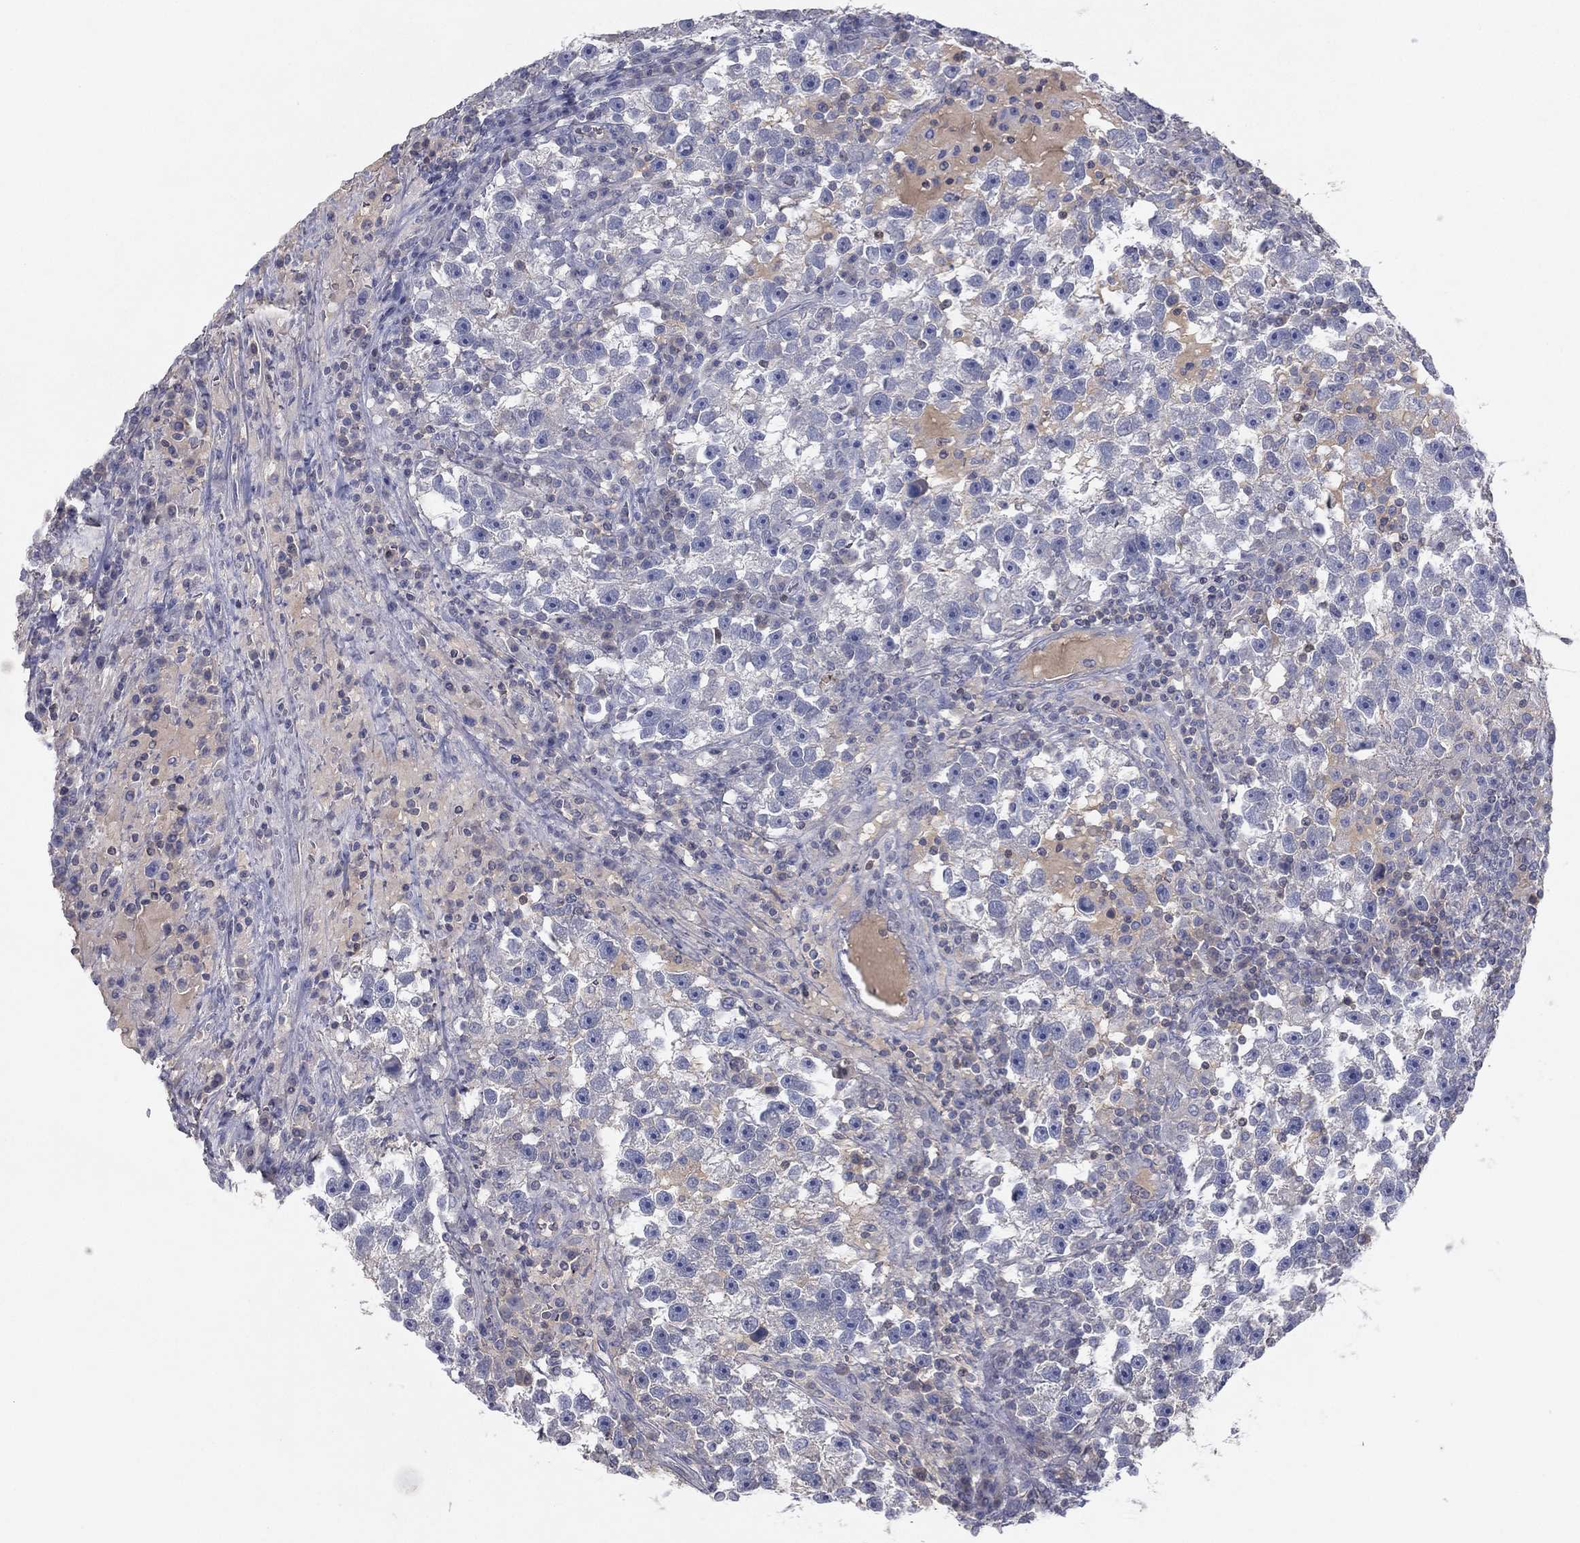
{"staining": {"intensity": "negative", "quantity": "none", "location": "none"}, "tissue": "testis cancer", "cell_type": "Tumor cells", "image_type": "cancer", "snomed": [{"axis": "morphology", "description": "Seminoma, NOS"}, {"axis": "topography", "description": "Testis"}], "caption": "A high-resolution histopathology image shows immunohistochemistry (IHC) staining of seminoma (testis), which reveals no significant staining in tumor cells. Brightfield microscopy of immunohistochemistry stained with DAB (brown) and hematoxylin (blue), captured at high magnification.", "gene": "CPT1B", "patient": {"sex": "male", "age": 47}}